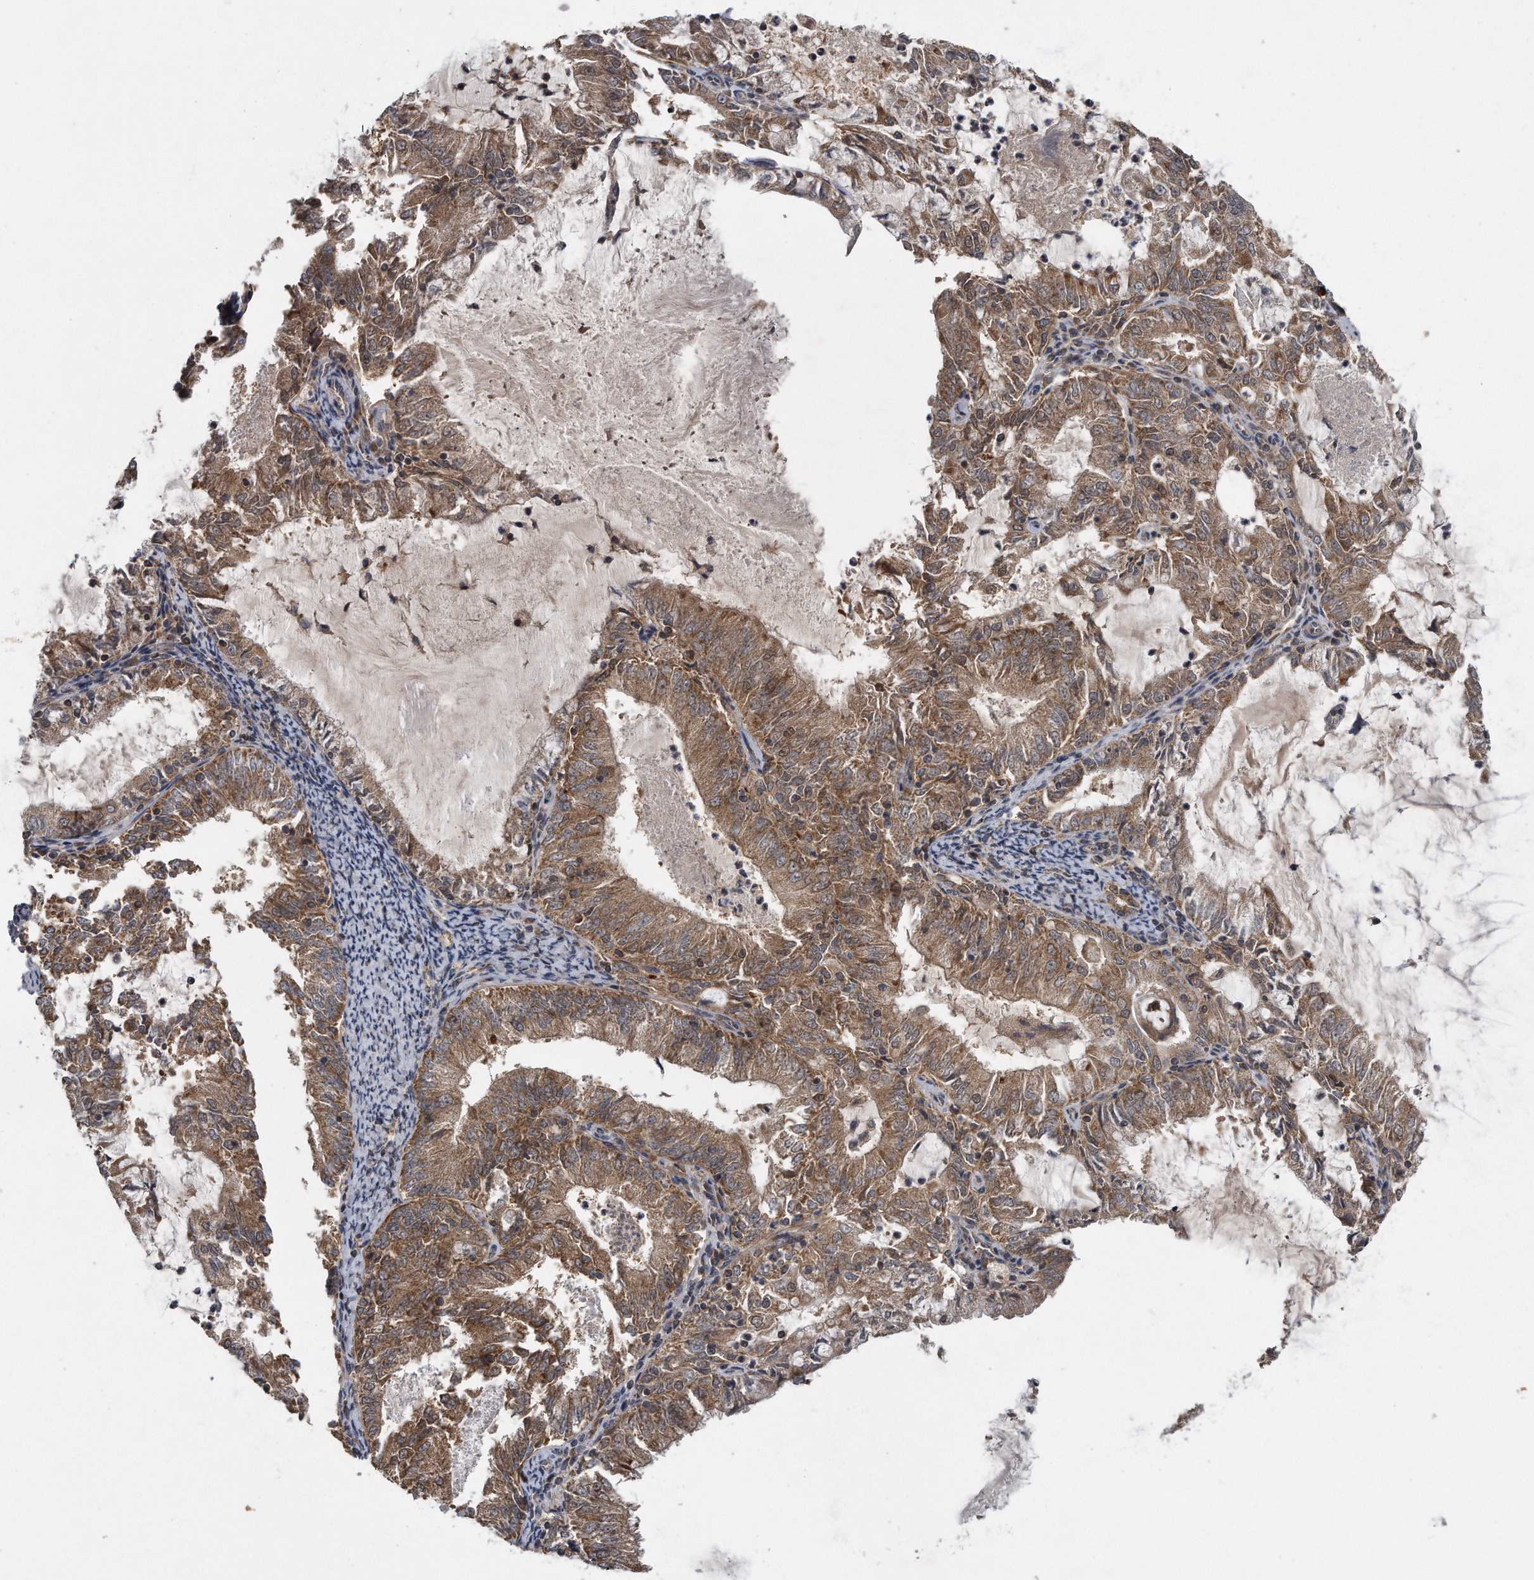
{"staining": {"intensity": "moderate", "quantity": ">75%", "location": "cytoplasmic/membranous"}, "tissue": "endometrial cancer", "cell_type": "Tumor cells", "image_type": "cancer", "snomed": [{"axis": "morphology", "description": "Adenocarcinoma, NOS"}, {"axis": "topography", "description": "Endometrium"}], "caption": "Brown immunohistochemical staining in human adenocarcinoma (endometrial) reveals moderate cytoplasmic/membranous staining in about >75% of tumor cells. The protein of interest is stained brown, and the nuclei are stained in blue (DAB IHC with brightfield microscopy, high magnification).", "gene": "ALPK2", "patient": {"sex": "female", "age": 57}}